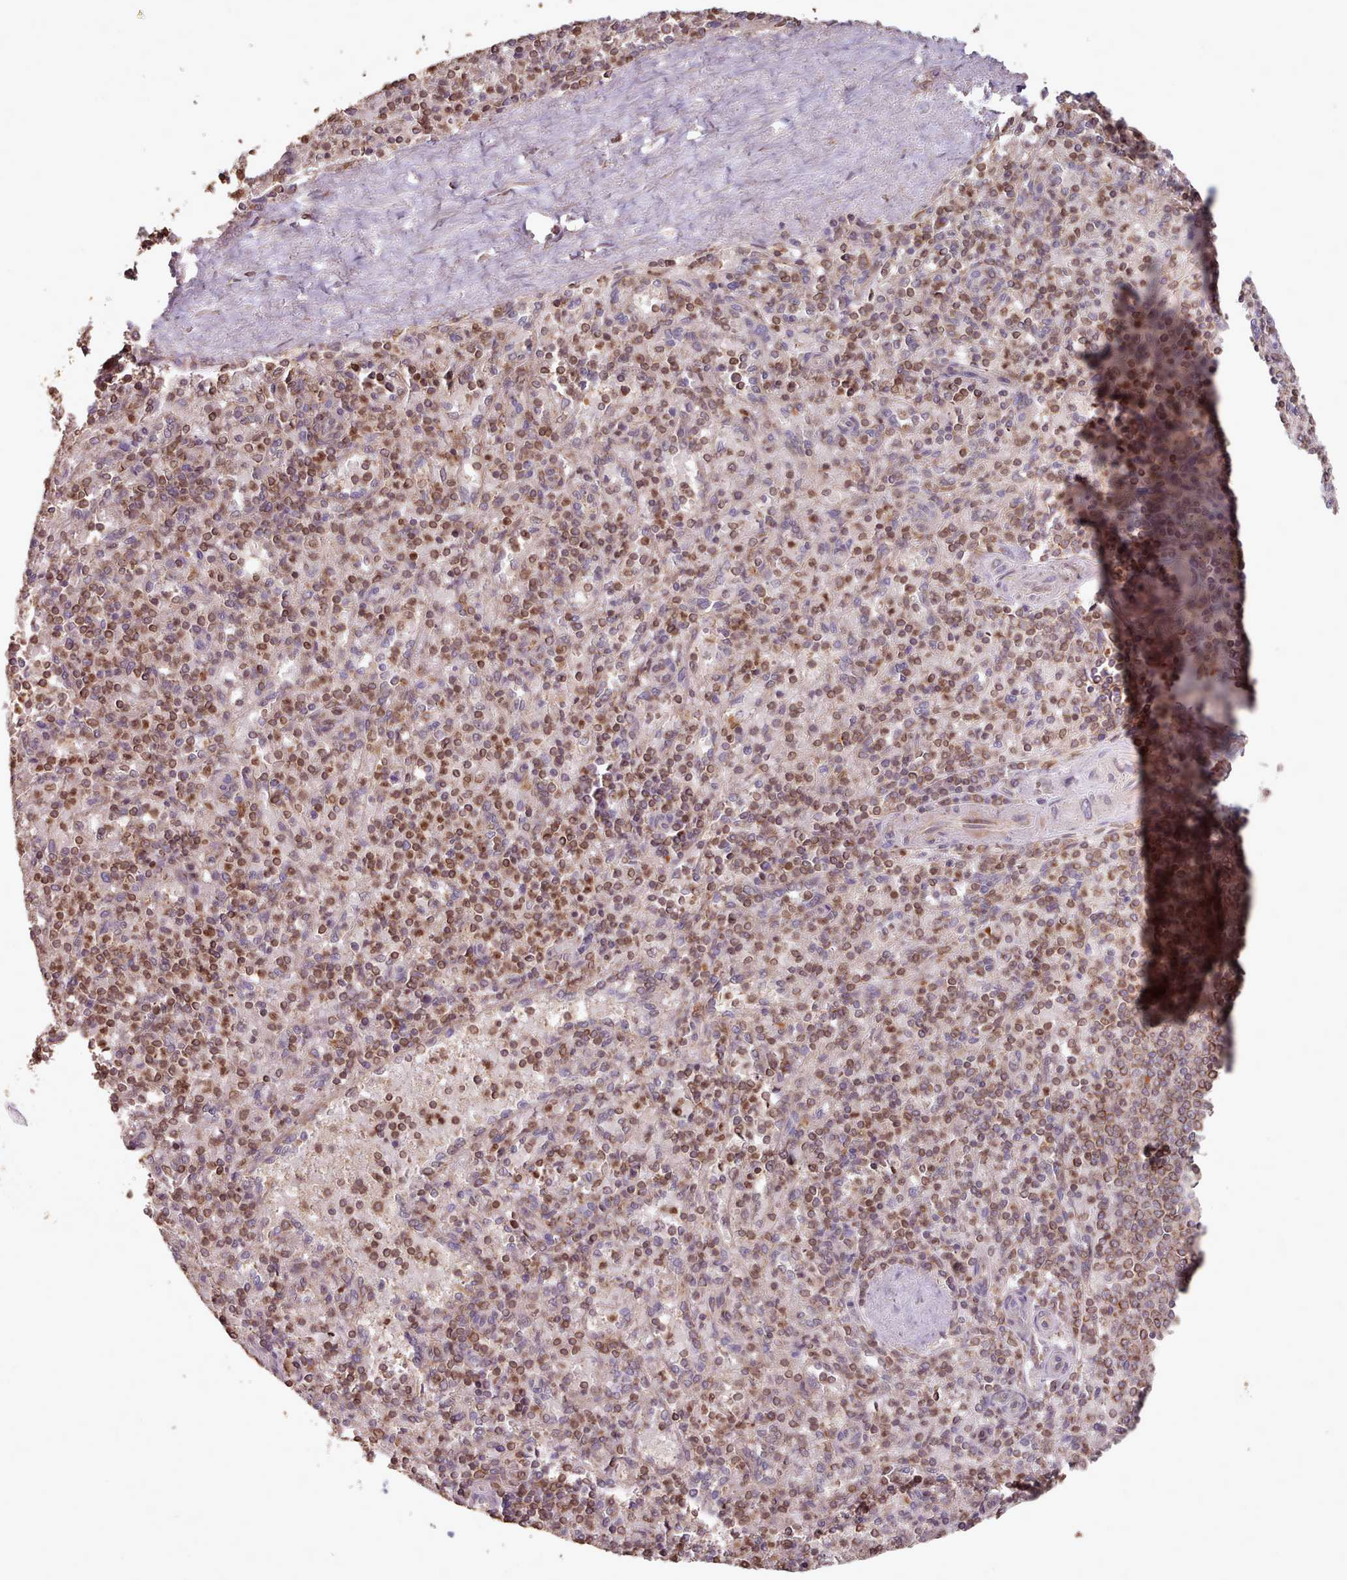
{"staining": {"intensity": "moderate", "quantity": ">75%", "location": "cytoplasmic/membranous,nuclear"}, "tissue": "spleen", "cell_type": "Cells in red pulp", "image_type": "normal", "snomed": [{"axis": "morphology", "description": "Normal tissue, NOS"}, {"axis": "topography", "description": "Spleen"}], "caption": "Moderate cytoplasmic/membranous,nuclear expression is seen in approximately >75% of cells in red pulp in unremarkable spleen. Nuclei are stained in blue.", "gene": "TOR1AIP1", "patient": {"sex": "male", "age": 82}}